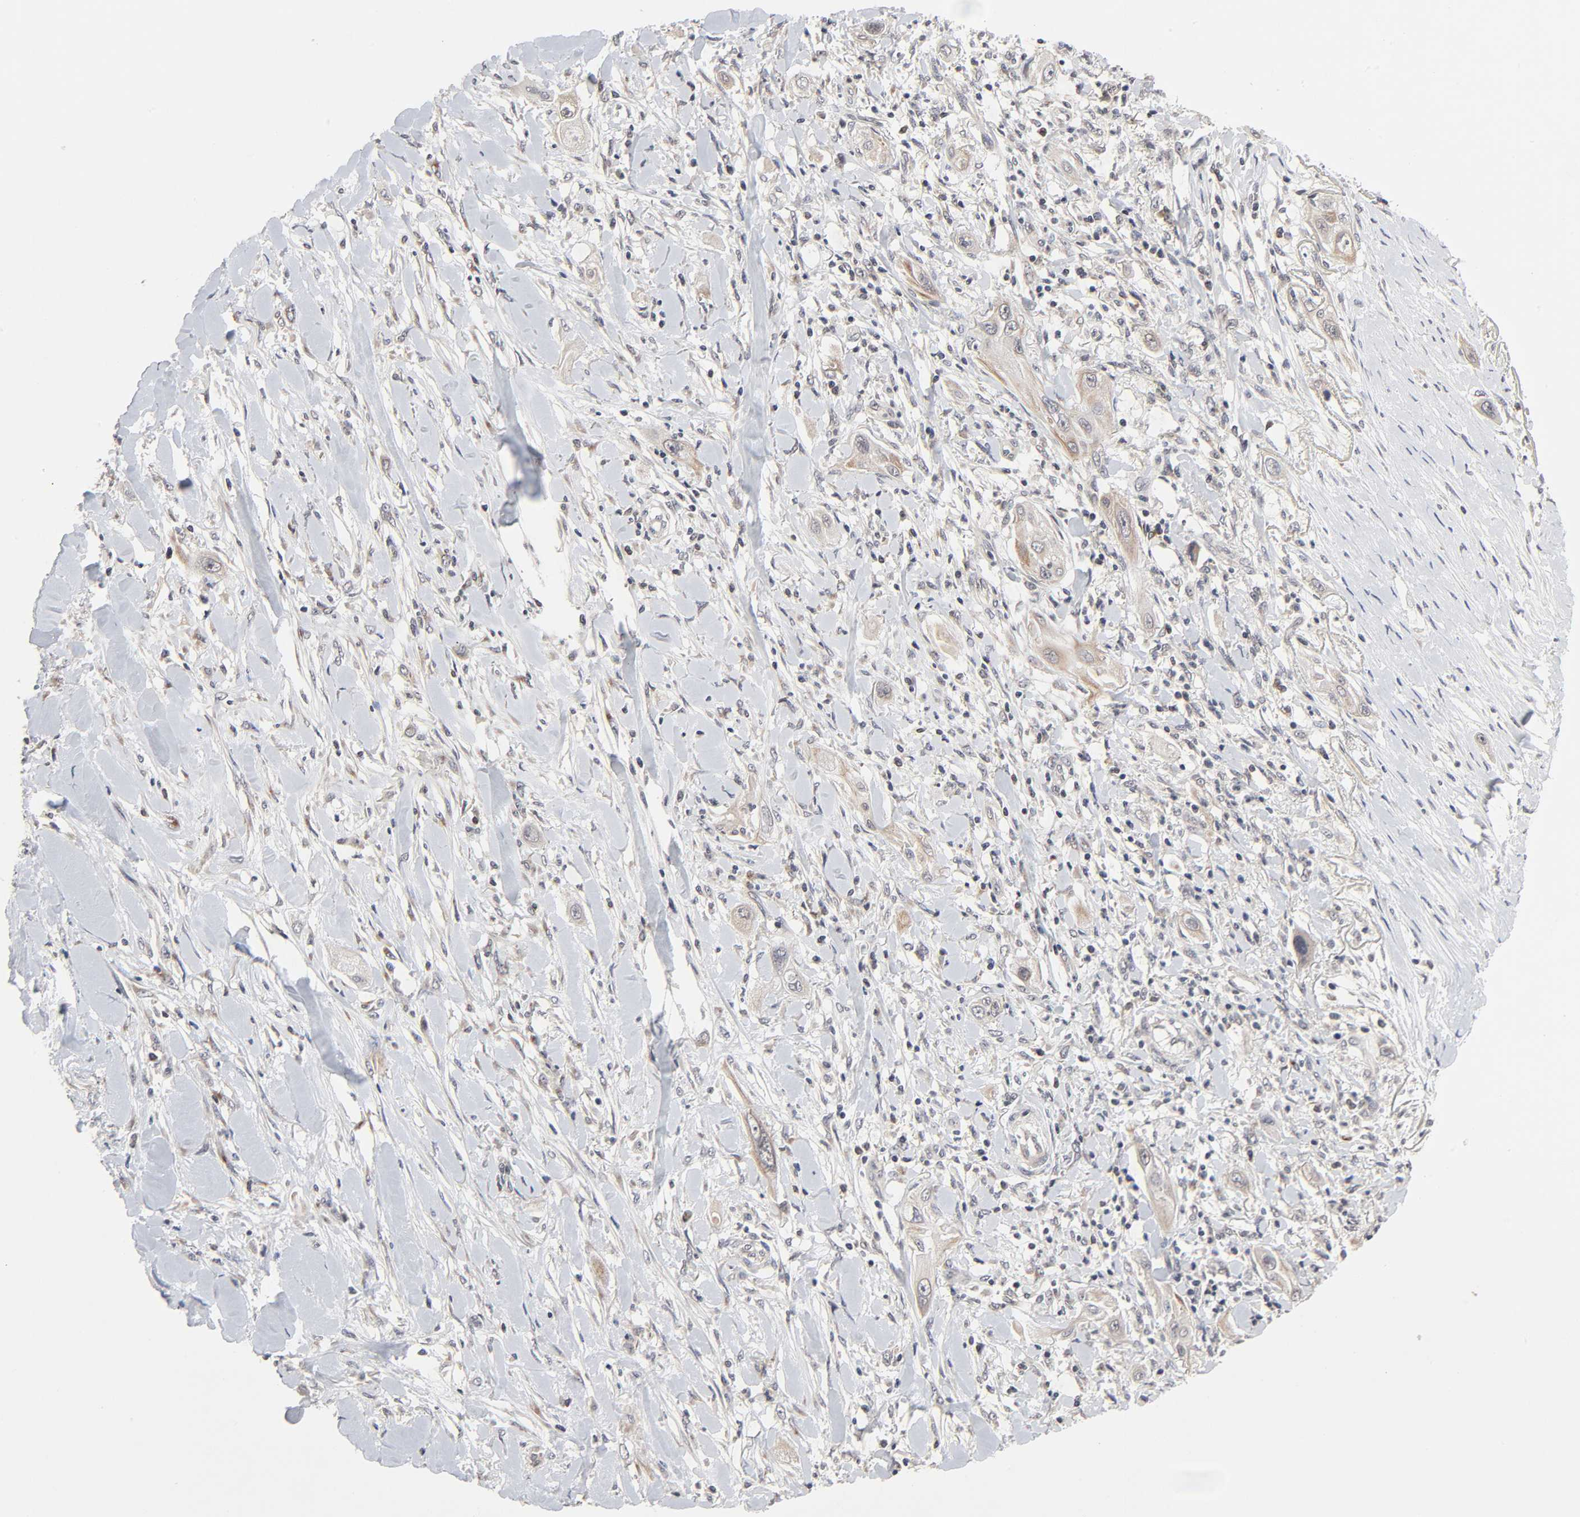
{"staining": {"intensity": "moderate", "quantity": ">75%", "location": "cytoplasmic/membranous"}, "tissue": "lung cancer", "cell_type": "Tumor cells", "image_type": "cancer", "snomed": [{"axis": "morphology", "description": "Squamous cell carcinoma, NOS"}, {"axis": "topography", "description": "Lung"}], "caption": "Human lung cancer (squamous cell carcinoma) stained for a protein (brown) demonstrates moderate cytoplasmic/membranous positive positivity in approximately >75% of tumor cells.", "gene": "AUH", "patient": {"sex": "female", "age": 47}}